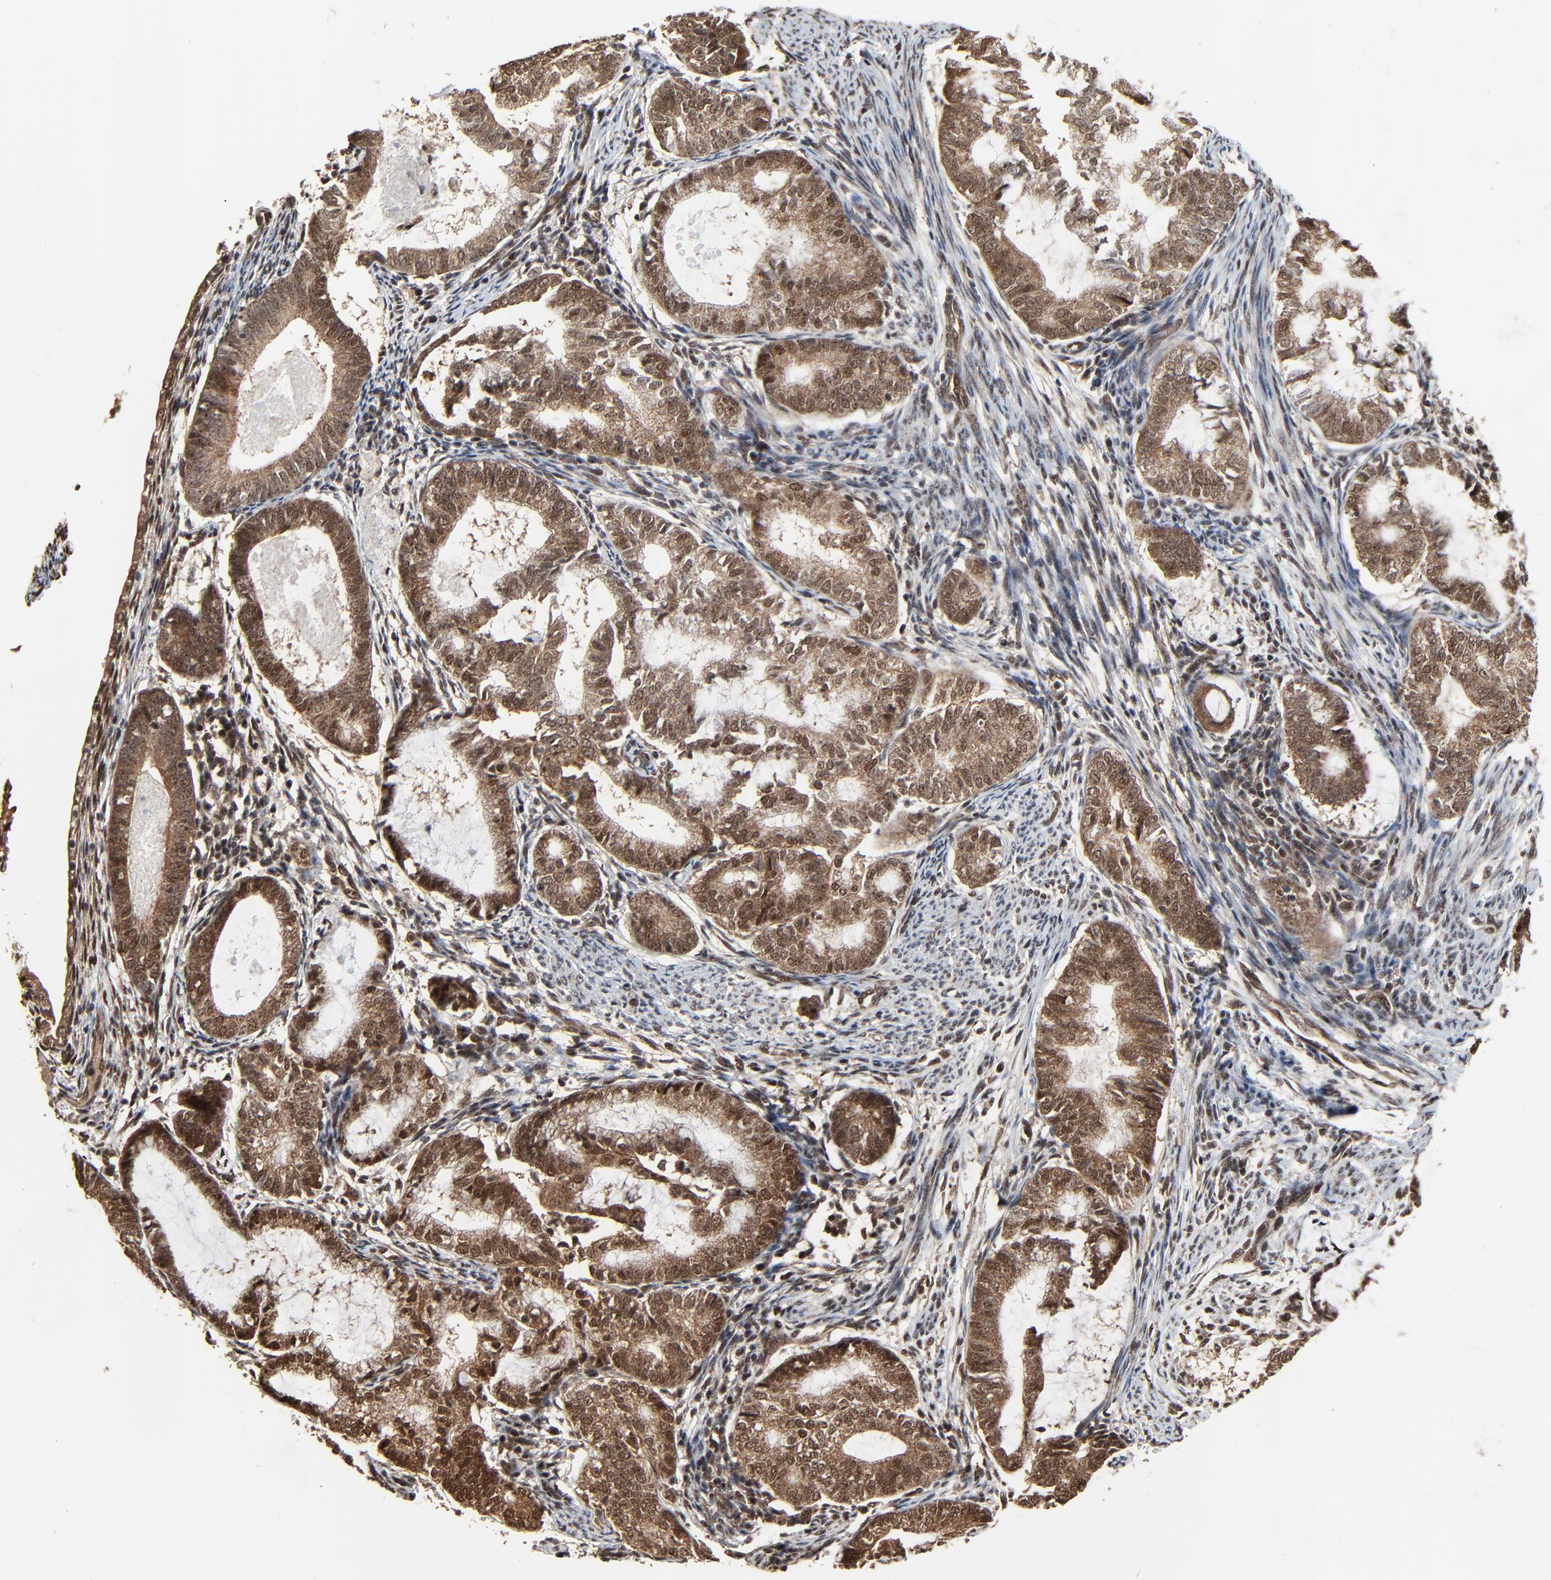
{"staining": {"intensity": "moderate", "quantity": ">75%", "location": "cytoplasmic/membranous,nuclear"}, "tissue": "endometrial cancer", "cell_type": "Tumor cells", "image_type": "cancer", "snomed": [{"axis": "morphology", "description": "Adenocarcinoma, NOS"}, {"axis": "topography", "description": "Endometrium"}], "caption": "IHC of endometrial adenocarcinoma demonstrates medium levels of moderate cytoplasmic/membranous and nuclear positivity in approximately >75% of tumor cells. Immunohistochemistry stains the protein of interest in brown and the nuclei are stained blue.", "gene": "RHOJ", "patient": {"sex": "female", "age": 63}}